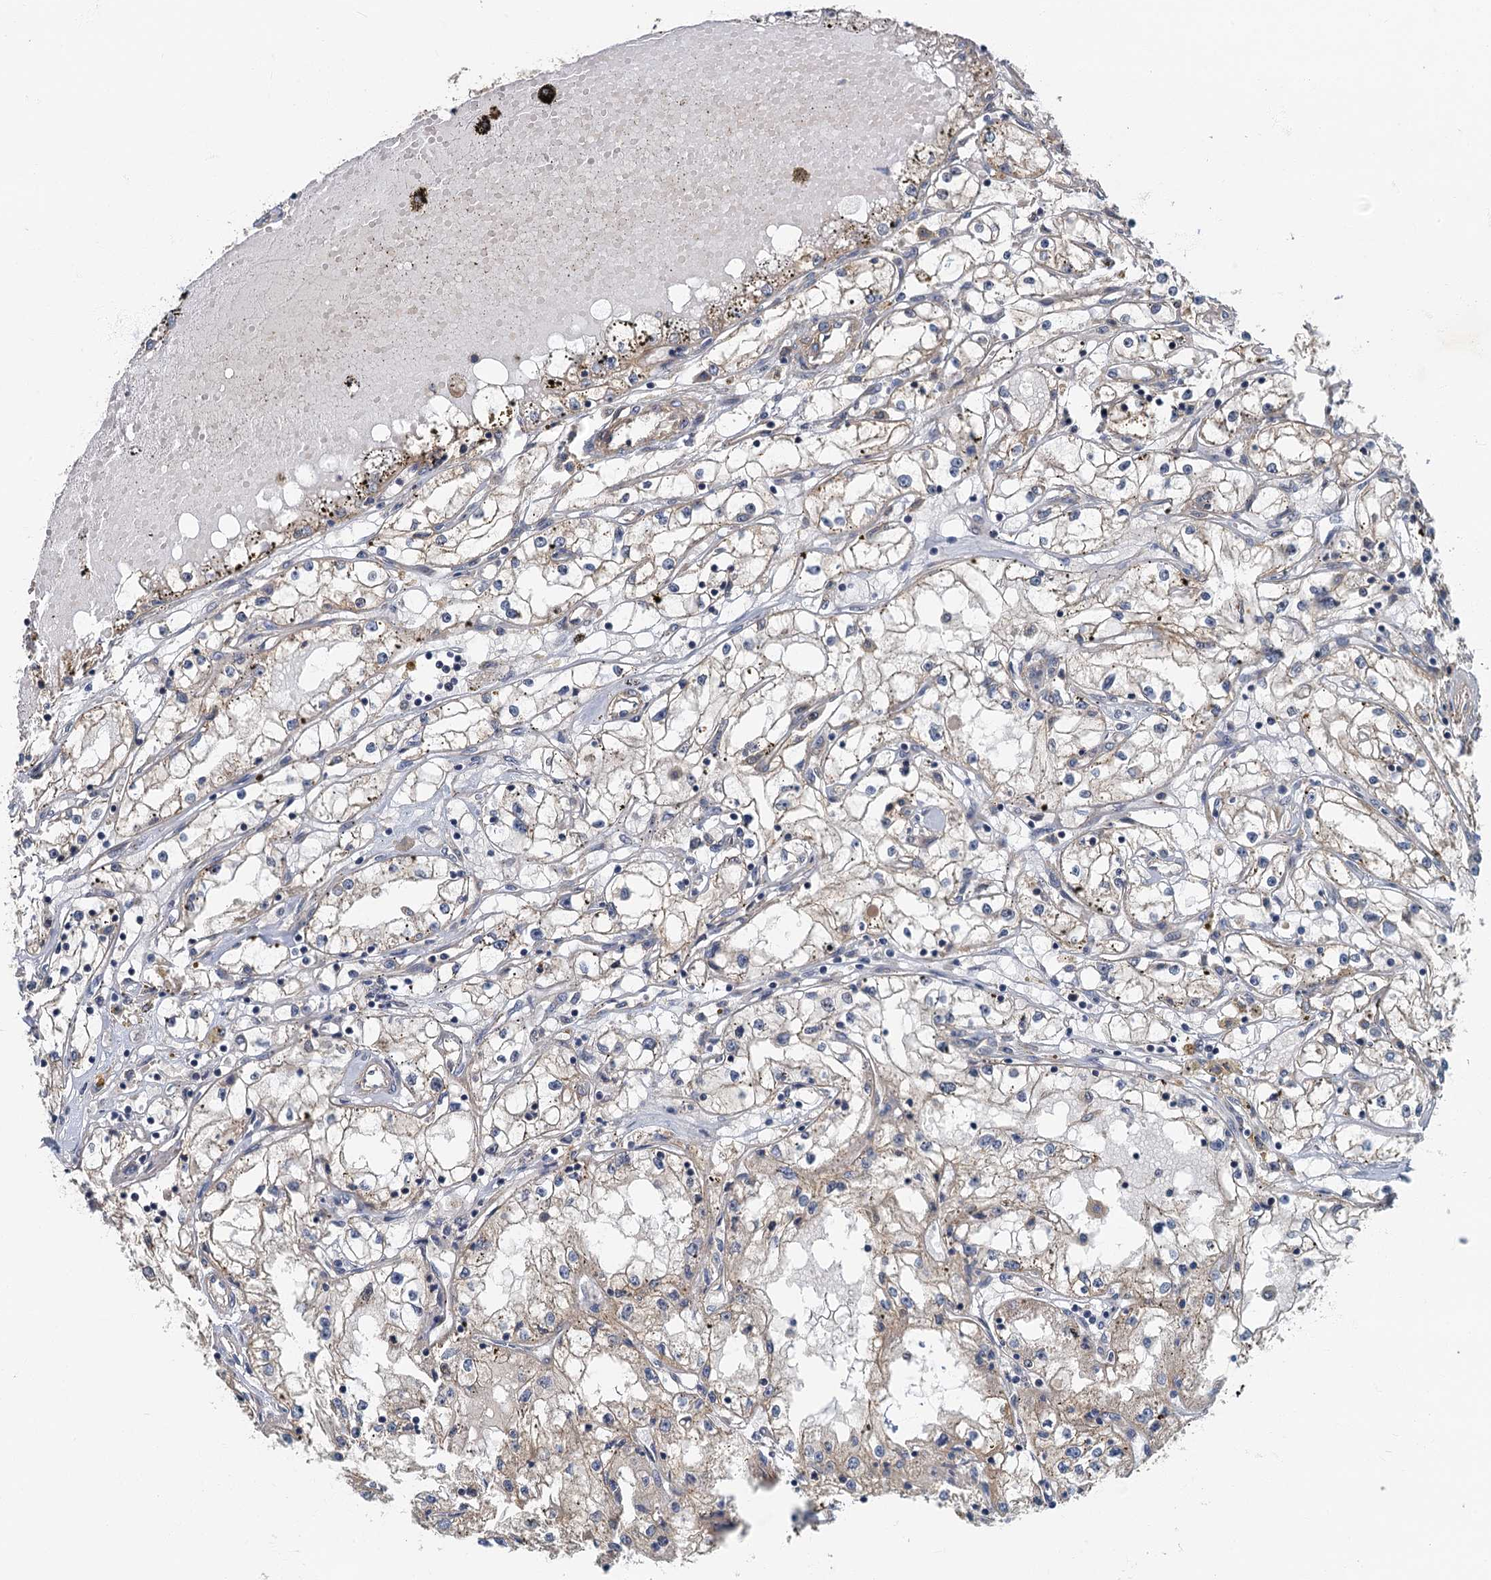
{"staining": {"intensity": "negative", "quantity": "none", "location": "none"}, "tissue": "renal cancer", "cell_type": "Tumor cells", "image_type": "cancer", "snomed": [{"axis": "morphology", "description": "Adenocarcinoma, NOS"}, {"axis": "topography", "description": "Kidney"}], "caption": "This is a micrograph of immunohistochemistry (IHC) staining of renal cancer (adenocarcinoma), which shows no staining in tumor cells.", "gene": "CKAP2L", "patient": {"sex": "male", "age": 56}}